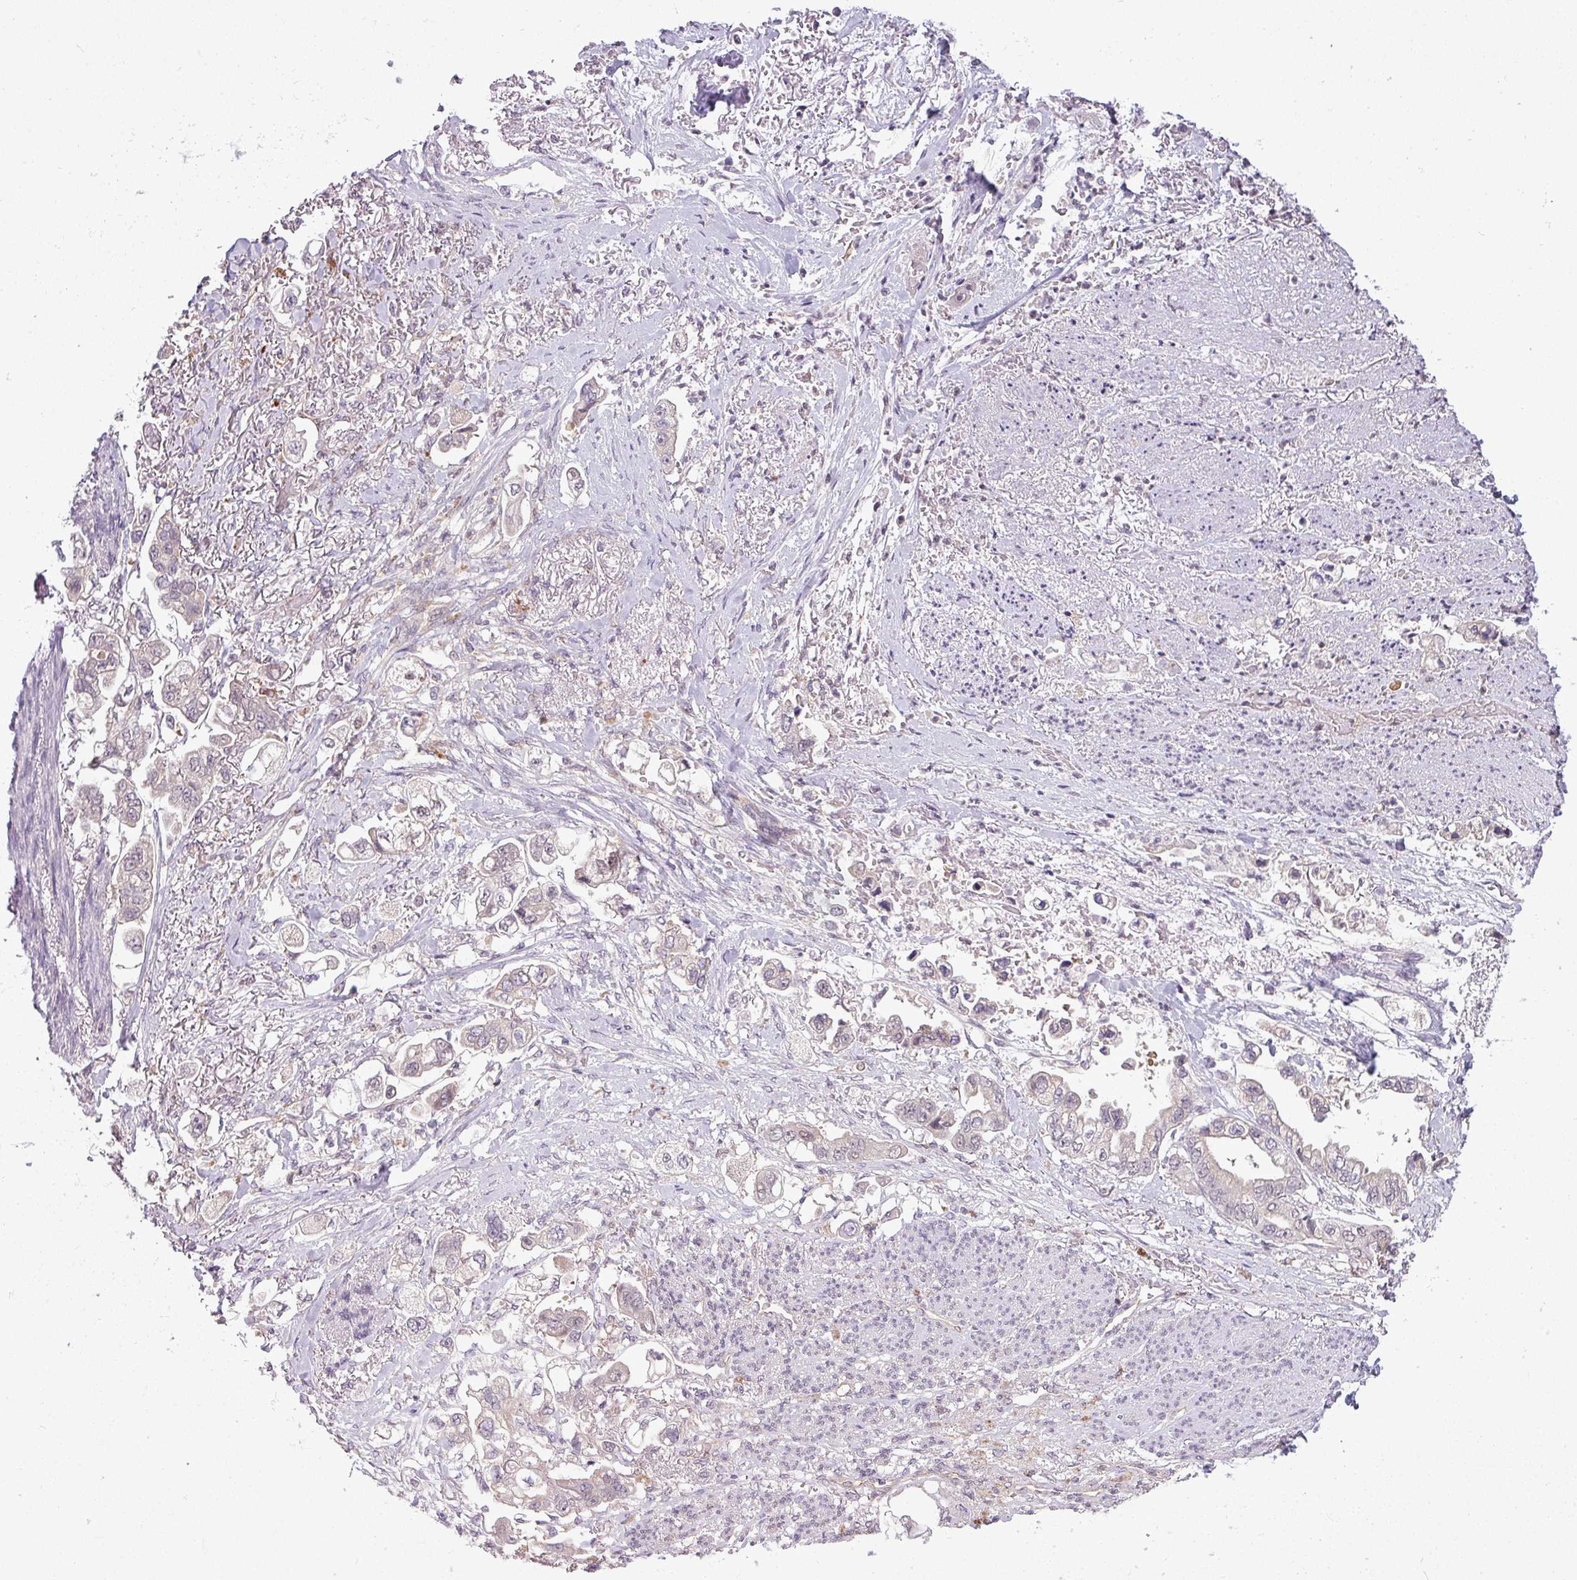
{"staining": {"intensity": "negative", "quantity": "none", "location": "none"}, "tissue": "stomach cancer", "cell_type": "Tumor cells", "image_type": "cancer", "snomed": [{"axis": "morphology", "description": "Adenocarcinoma, NOS"}, {"axis": "topography", "description": "Stomach"}], "caption": "A high-resolution image shows immunohistochemistry staining of stomach cancer (adenocarcinoma), which demonstrates no significant positivity in tumor cells.", "gene": "CCDC144A", "patient": {"sex": "male", "age": 62}}